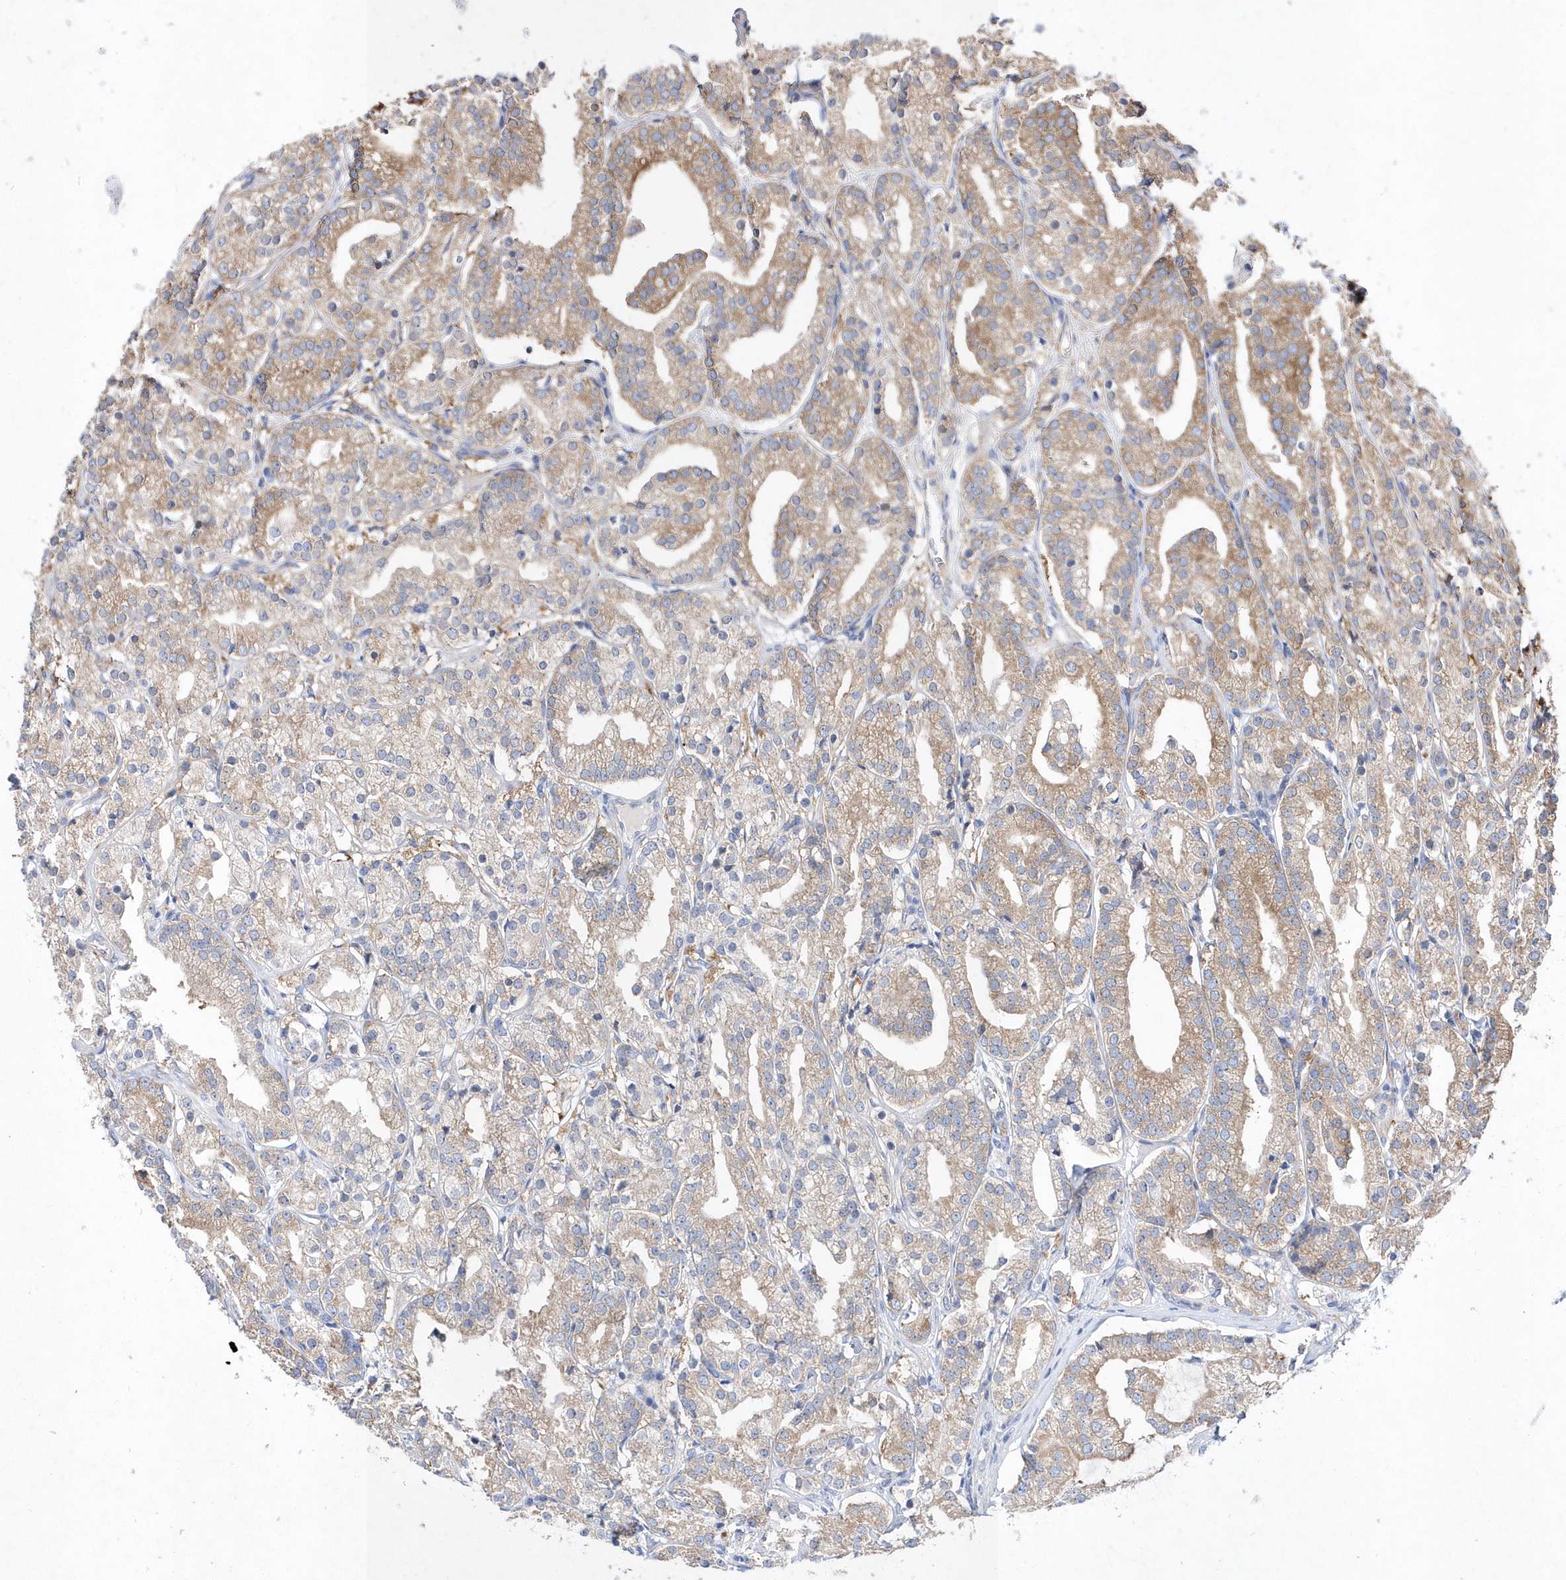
{"staining": {"intensity": "moderate", "quantity": ">75%", "location": "cytoplasmic/membranous"}, "tissue": "prostate cancer", "cell_type": "Tumor cells", "image_type": "cancer", "snomed": [{"axis": "morphology", "description": "Adenocarcinoma, High grade"}, {"axis": "topography", "description": "Prostate"}], "caption": "A micrograph of human high-grade adenocarcinoma (prostate) stained for a protein shows moderate cytoplasmic/membranous brown staining in tumor cells.", "gene": "JKAMP", "patient": {"sex": "male", "age": 69}}